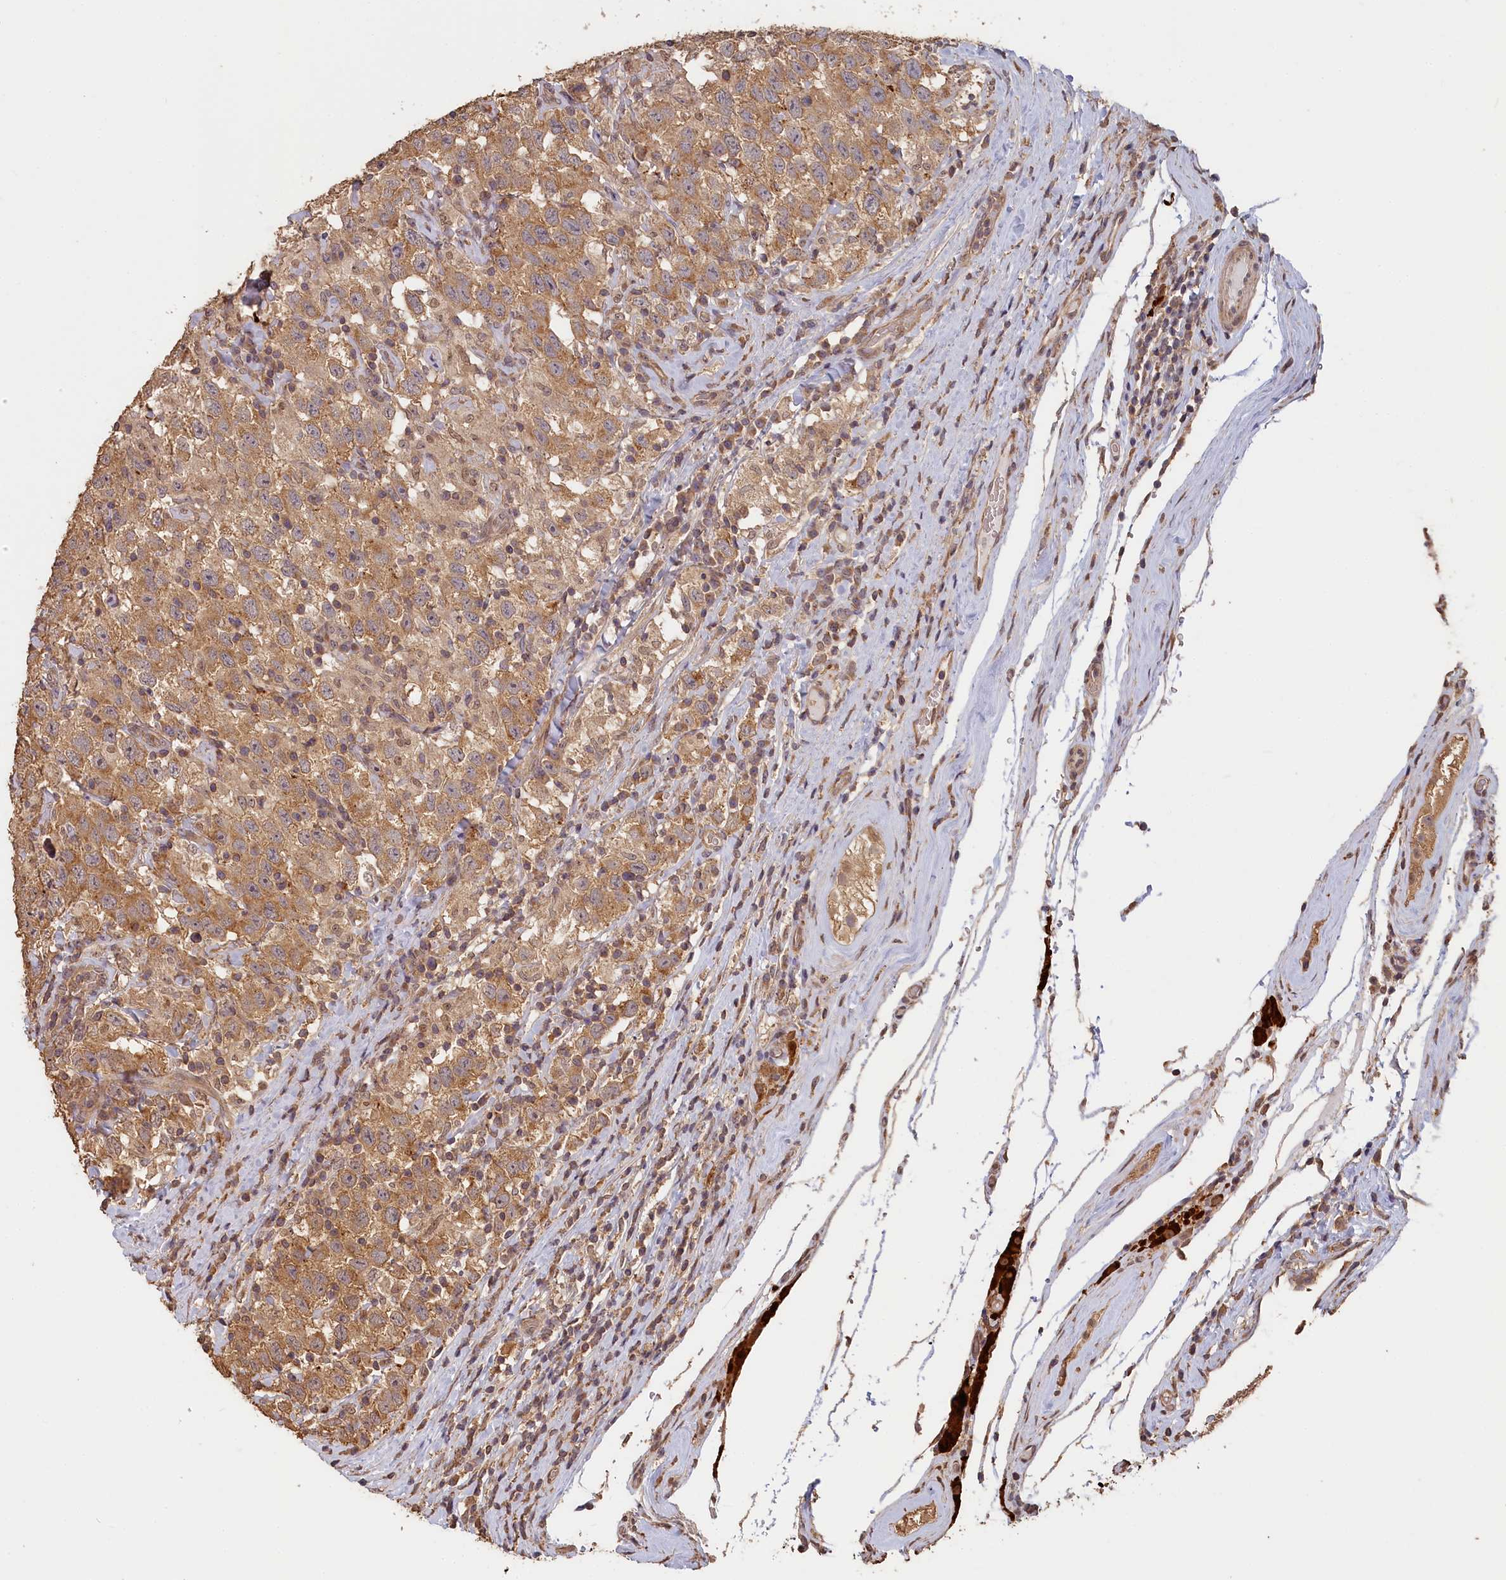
{"staining": {"intensity": "moderate", "quantity": ">75%", "location": "cytoplasmic/membranous"}, "tissue": "testis cancer", "cell_type": "Tumor cells", "image_type": "cancer", "snomed": [{"axis": "morphology", "description": "Seminoma, NOS"}, {"axis": "topography", "description": "Testis"}], "caption": "A brown stain highlights moderate cytoplasmic/membranous staining of a protein in human testis cancer tumor cells.", "gene": "STX16", "patient": {"sex": "male", "age": 41}}